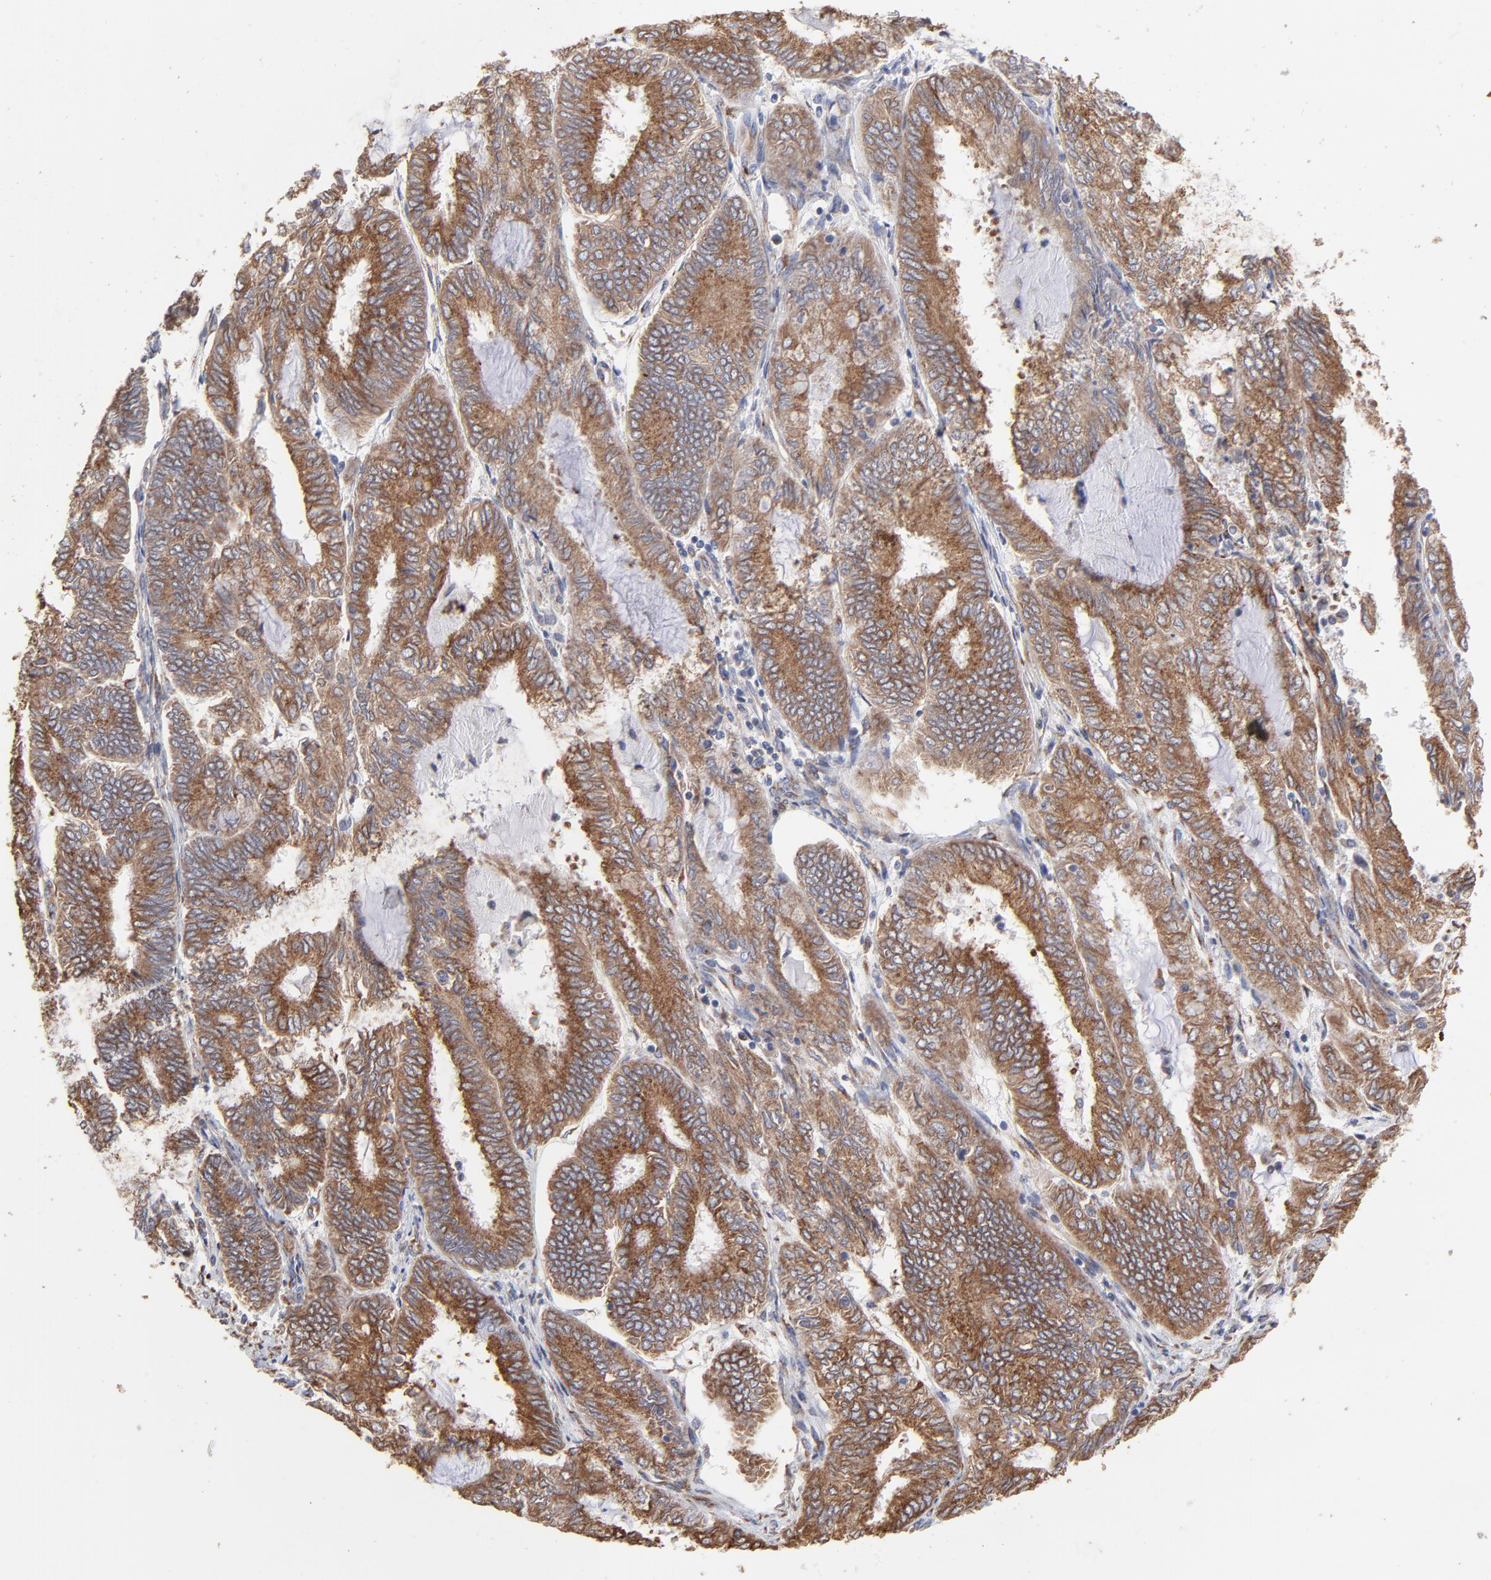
{"staining": {"intensity": "moderate", "quantity": ">75%", "location": "cytoplasmic/membranous"}, "tissue": "endometrial cancer", "cell_type": "Tumor cells", "image_type": "cancer", "snomed": [{"axis": "morphology", "description": "Adenocarcinoma, NOS"}, {"axis": "topography", "description": "Endometrium"}], "caption": "About >75% of tumor cells in human endometrial cancer (adenocarcinoma) reveal moderate cytoplasmic/membranous protein expression as visualized by brown immunohistochemical staining.", "gene": "LMAN1", "patient": {"sex": "female", "age": 59}}